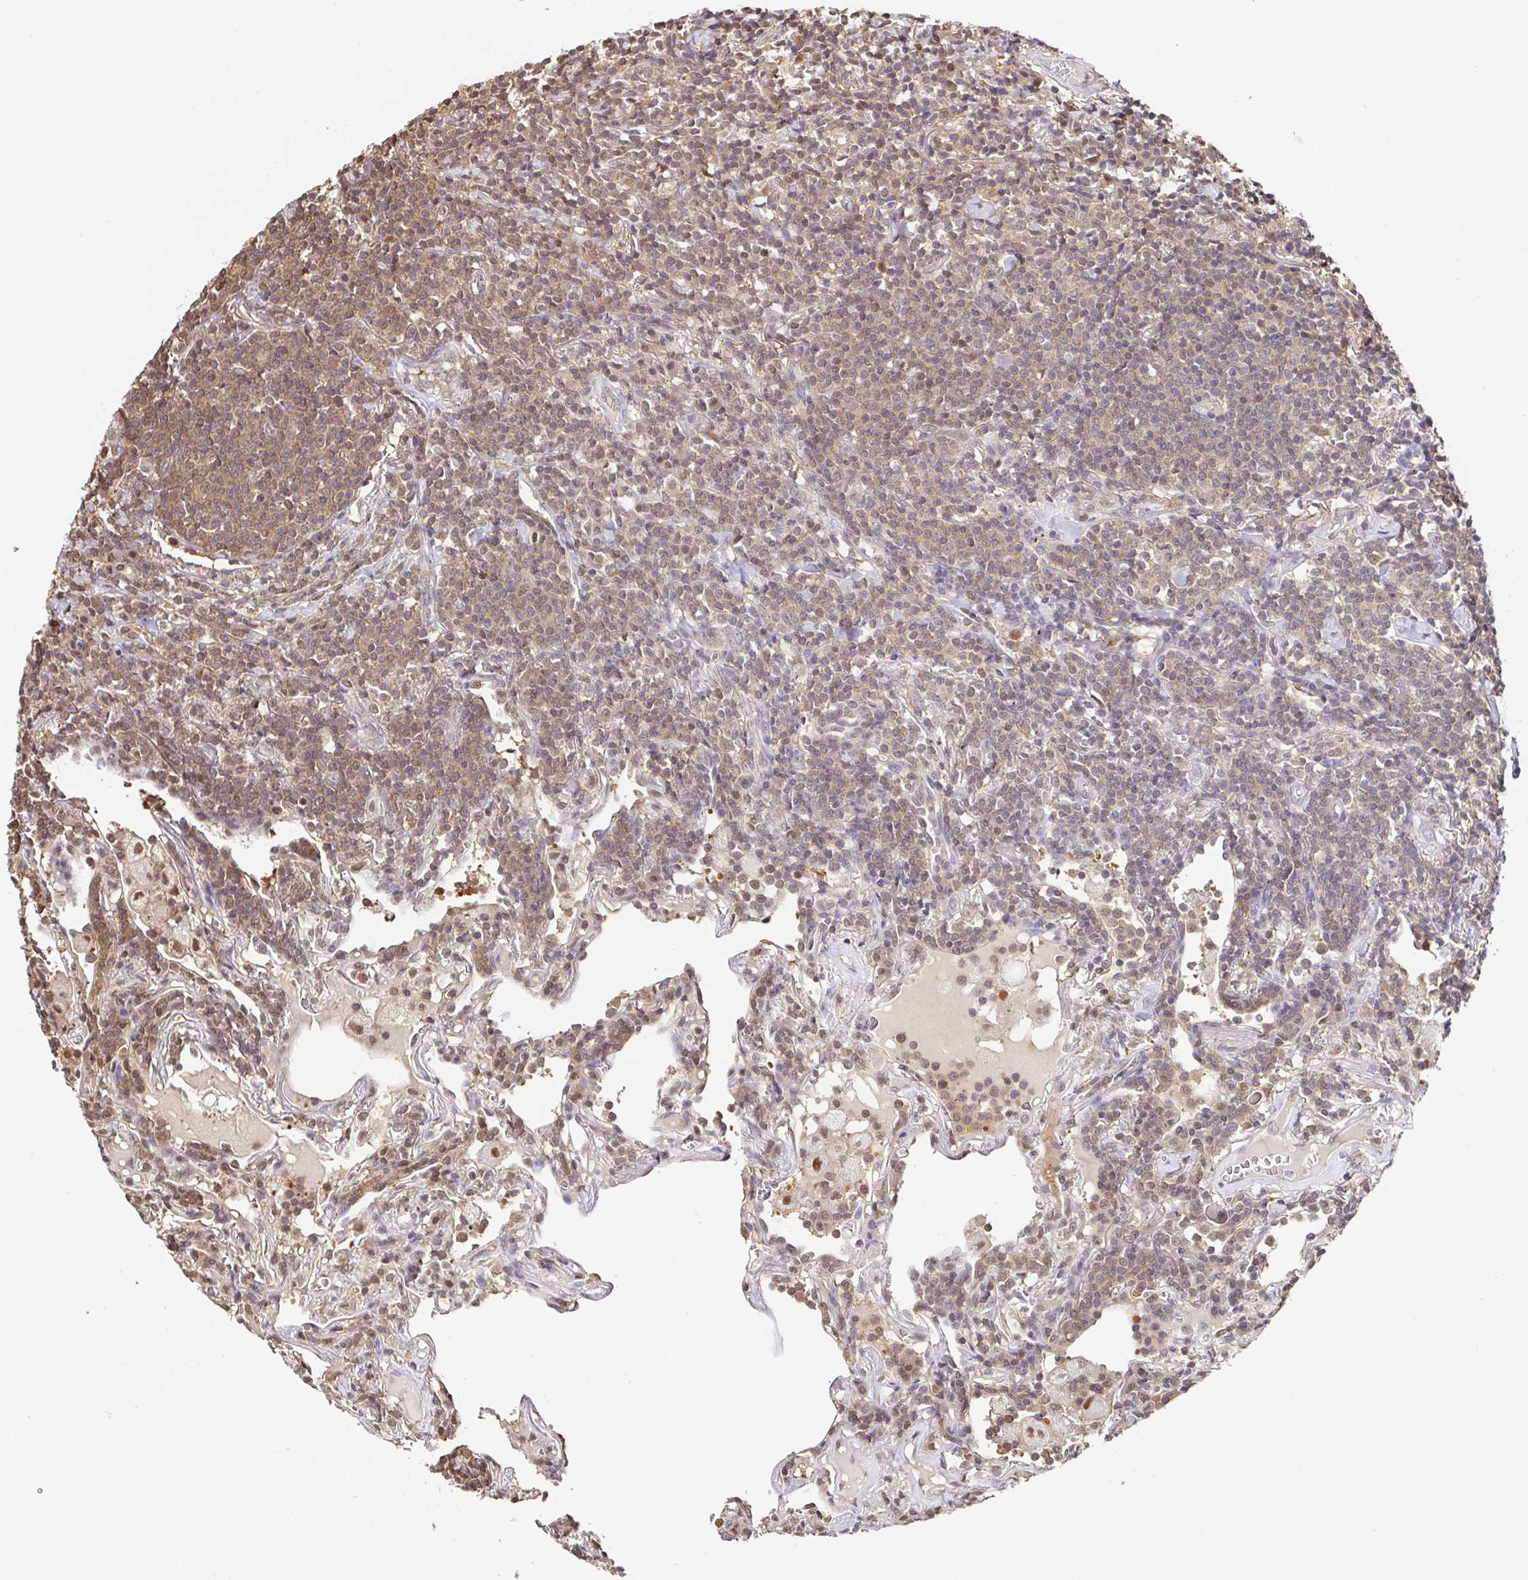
{"staining": {"intensity": "moderate", "quantity": ">75%", "location": "cytoplasmic/membranous,nuclear"}, "tissue": "lymphoma", "cell_type": "Tumor cells", "image_type": "cancer", "snomed": [{"axis": "morphology", "description": "Malignant lymphoma, non-Hodgkin's type, Low grade"}, {"axis": "topography", "description": "Lung"}], "caption": "Low-grade malignant lymphoma, non-Hodgkin's type stained with a brown dye displays moderate cytoplasmic/membranous and nuclear positive staining in approximately >75% of tumor cells.", "gene": "PSMB9", "patient": {"sex": "female", "age": 71}}